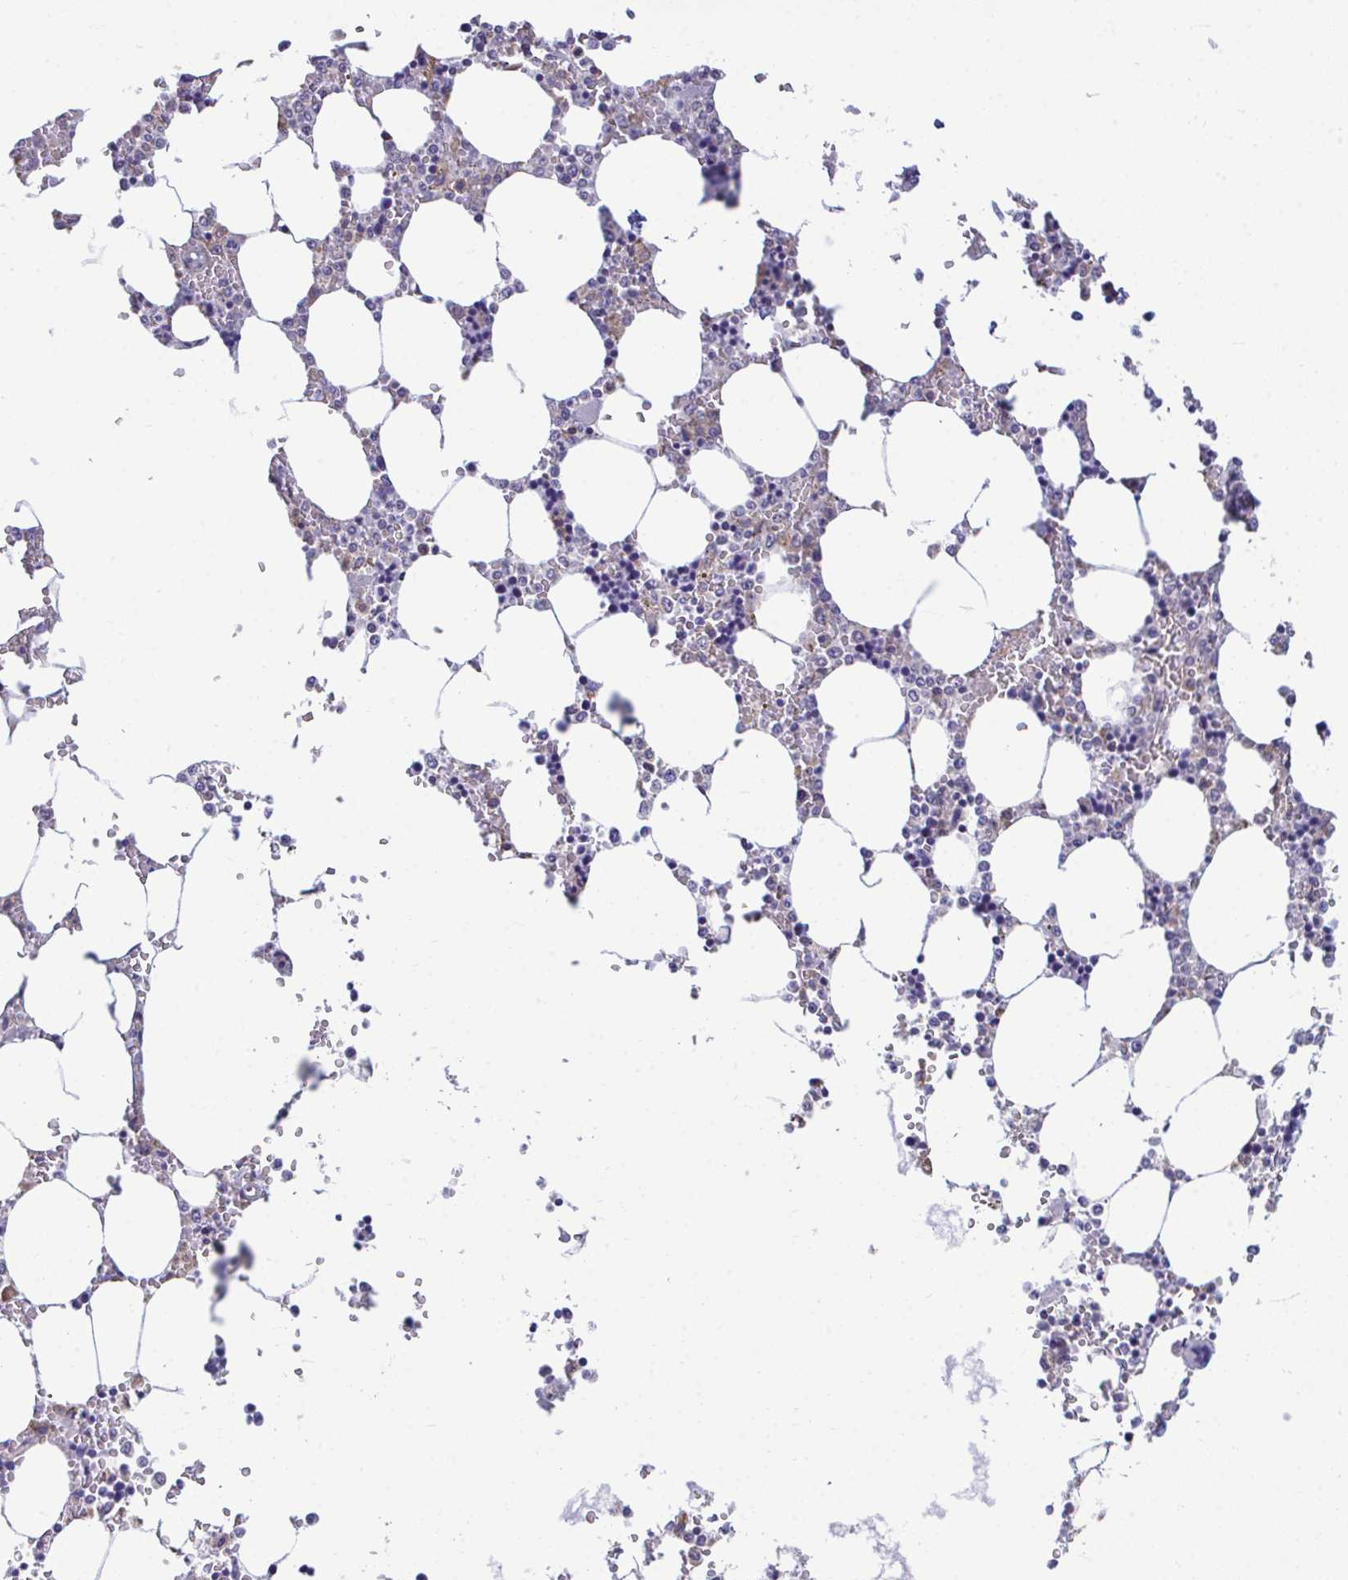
{"staining": {"intensity": "weak", "quantity": "<25%", "location": "cytoplasmic/membranous"}, "tissue": "bone marrow", "cell_type": "Hematopoietic cells", "image_type": "normal", "snomed": [{"axis": "morphology", "description": "Normal tissue, NOS"}, {"axis": "topography", "description": "Bone marrow"}], "caption": "Immunohistochemistry (IHC) image of normal bone marrow: bone marrow stained with DAB (3,3'-diaminobenzidine) reveals no significant protein positivity in hematopoietic cells. (DAB (3,3'-diaminobenzidine) immunohistochemistry, high magnification).", "gene": "PIGK", "patient": {"sex": "male", "age": 64}}